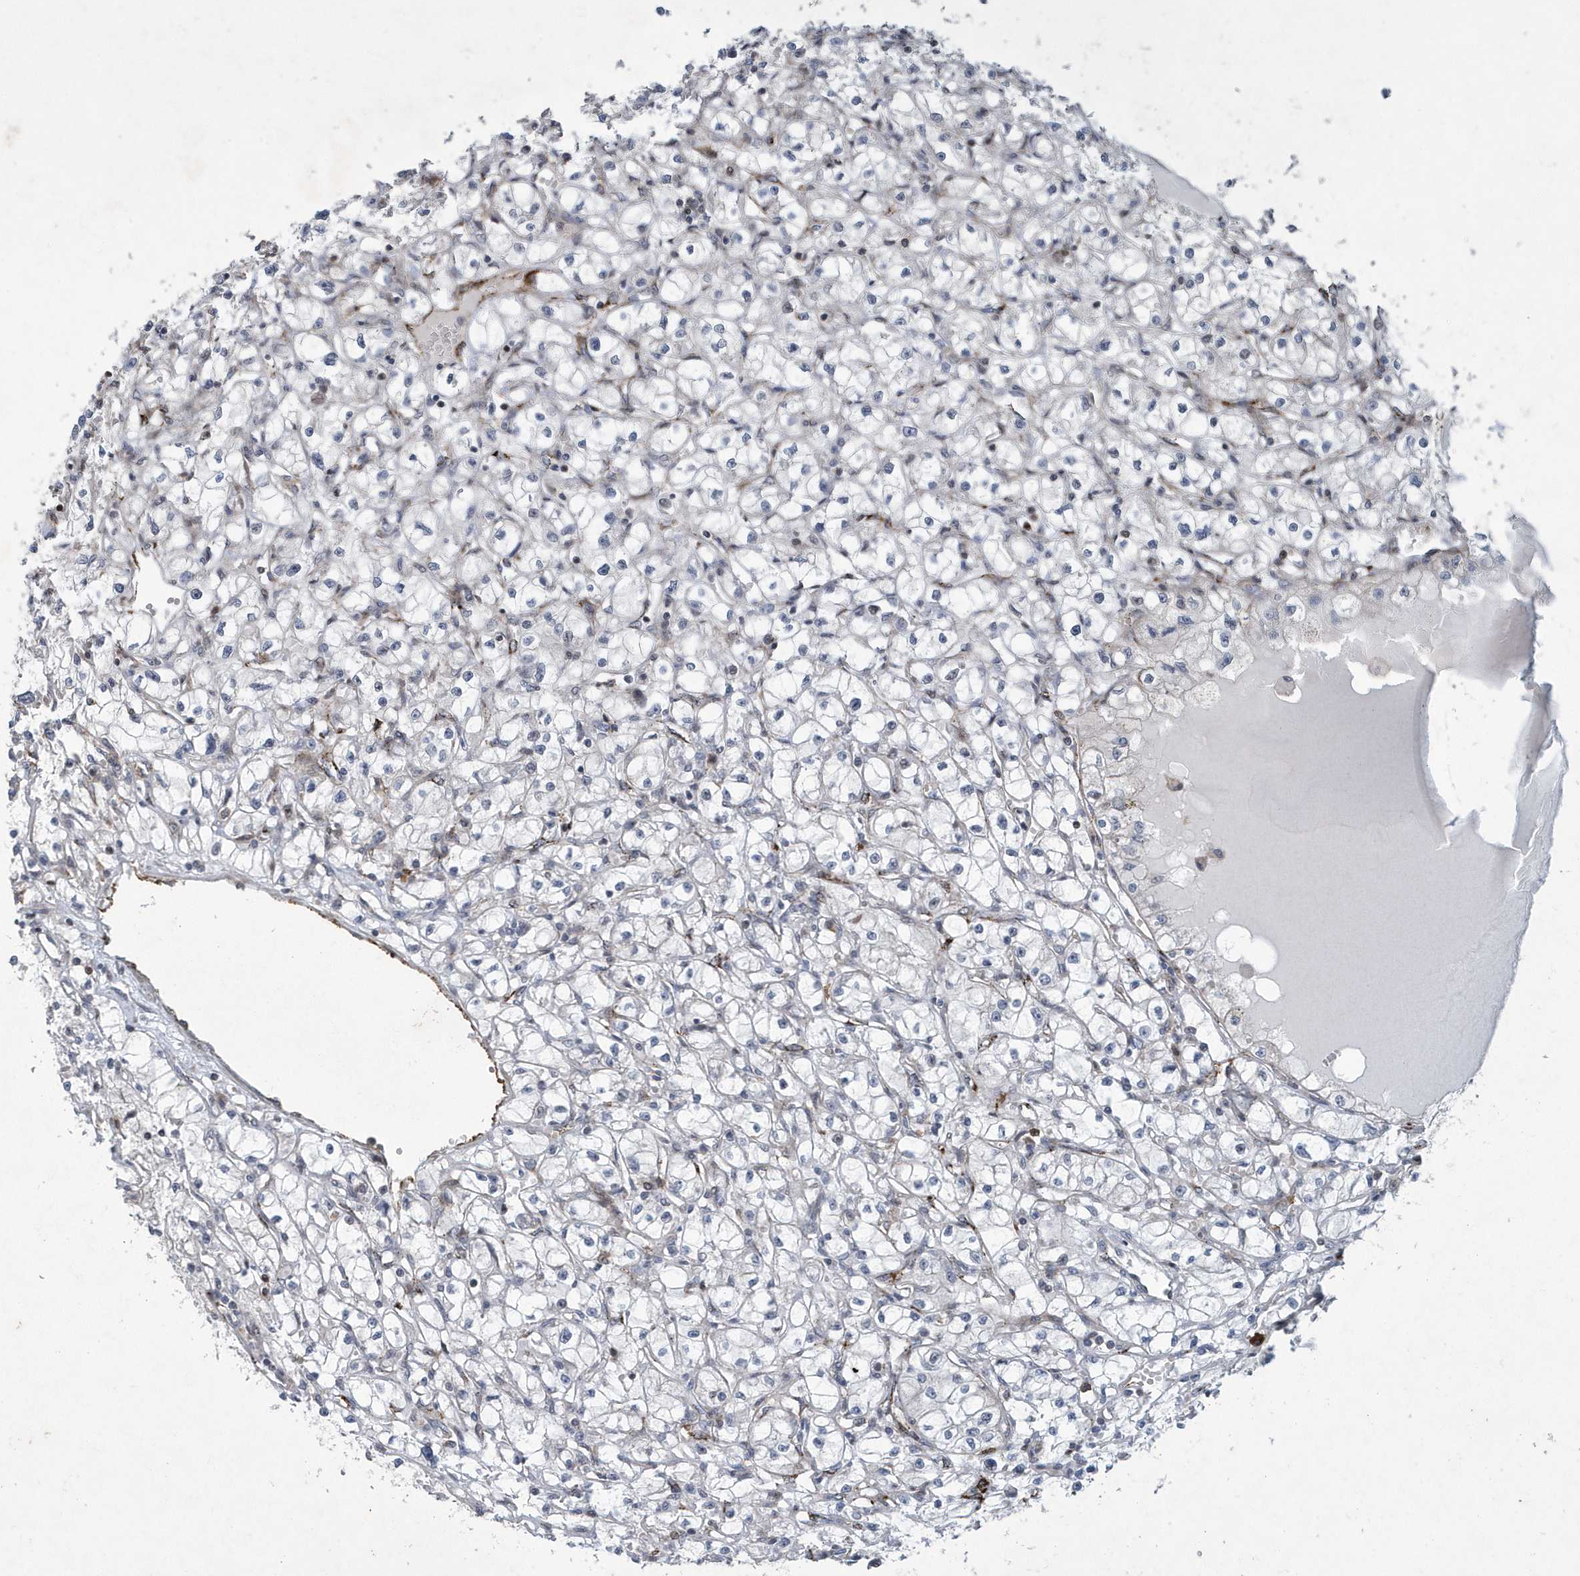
{"staining": {"intensity": "negative", "quantity": "none", "location": "none"}, "tissue": "renal cancer", "cell_type": "Tumor cells", "image_type": "cancer", "snomed": [{"axis": "morphology", "description": "Adenocarcinoma, NOS"}, {"axis": "topography", "description": "Kidney"}], "caption": "Human renal cancer (adenocarcinoma) stained for a protein using immunohistochemistry displays no positivity in tumor cells.", "gene": "N4BP2", "patient": {"sex": "male", "age": 56}}